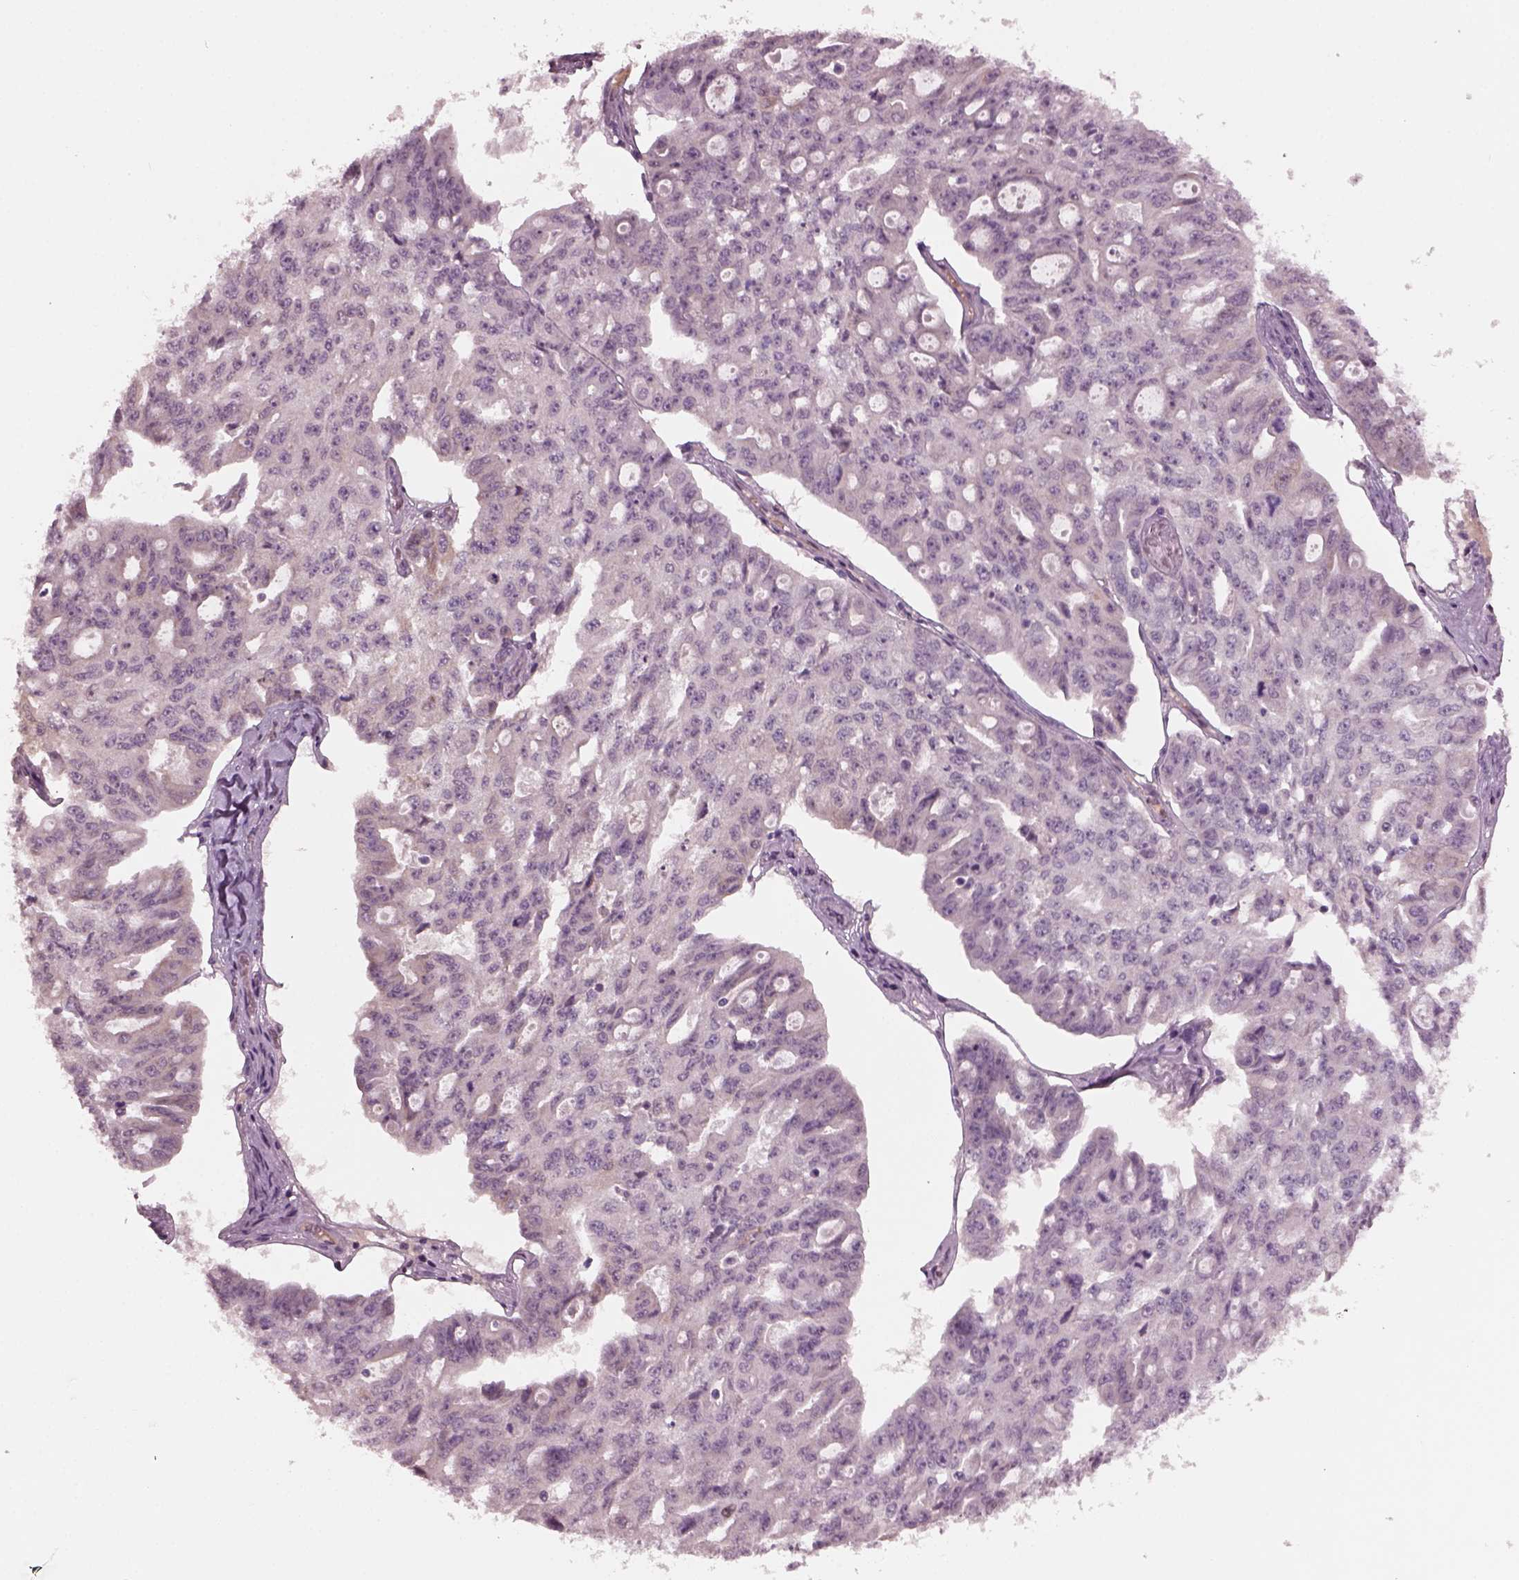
{"staining": {"intensity": "negative", "quantity": "none", "location": "none"}, "tissue": "ovarian cancer", "cell_type": "Tumor cells", "image_type": "cancer", "snomed": [{"axis": "morphology", "description": "Carcinoma, endometroid"}, {"axis": "topography", "description": "Ovary"}], "caption": "This is a micrograph of IHC staining of ovarian cancer (endometroid carcinoma), which shows no staining in tumor cells.", "gene": "PORCN", "patient": {"sex": "female", "age": 65}}